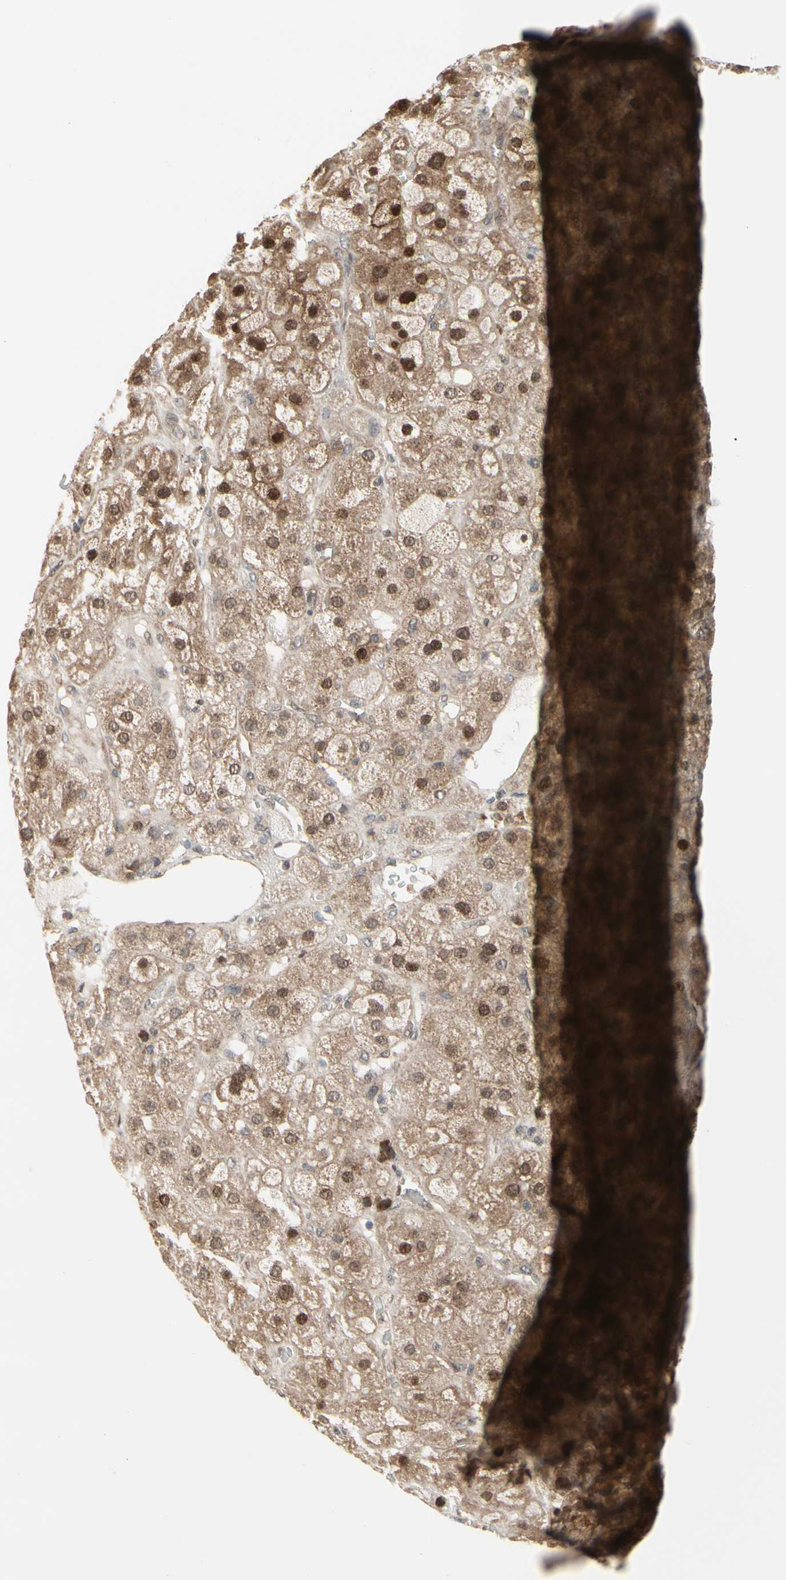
{"staining": {"intensity": "moderate", "quantity": ">75%", "location": "cytoplasmic/membranous,nuclear"}, "tissue": "adrenal gland", "cell_type": "Glandular cells", "image_type": "normal", "snomed": [{"axis": "morphology", "description": "Normal tissue, NOS"}, {"axis": "topography", "description": "Adrenal gland"}], "caption": "Immunohistochemistry (IHC) staining of unremarkable adrenal gland, which displays medium levels of moderate cytoplasmic/membranous,nuclear staining in about >75% of glandular cells indicating moderate cytoplasmic/membranous,nuclear protein staining. The staining was performed using DAB (3,3'-diaminobenzidine) (brown) for protein detection and nuclei were counterstained in hematoxylin (blue).", "gene": "CDK5", "patient": {"sex": "female", "age": 47}}